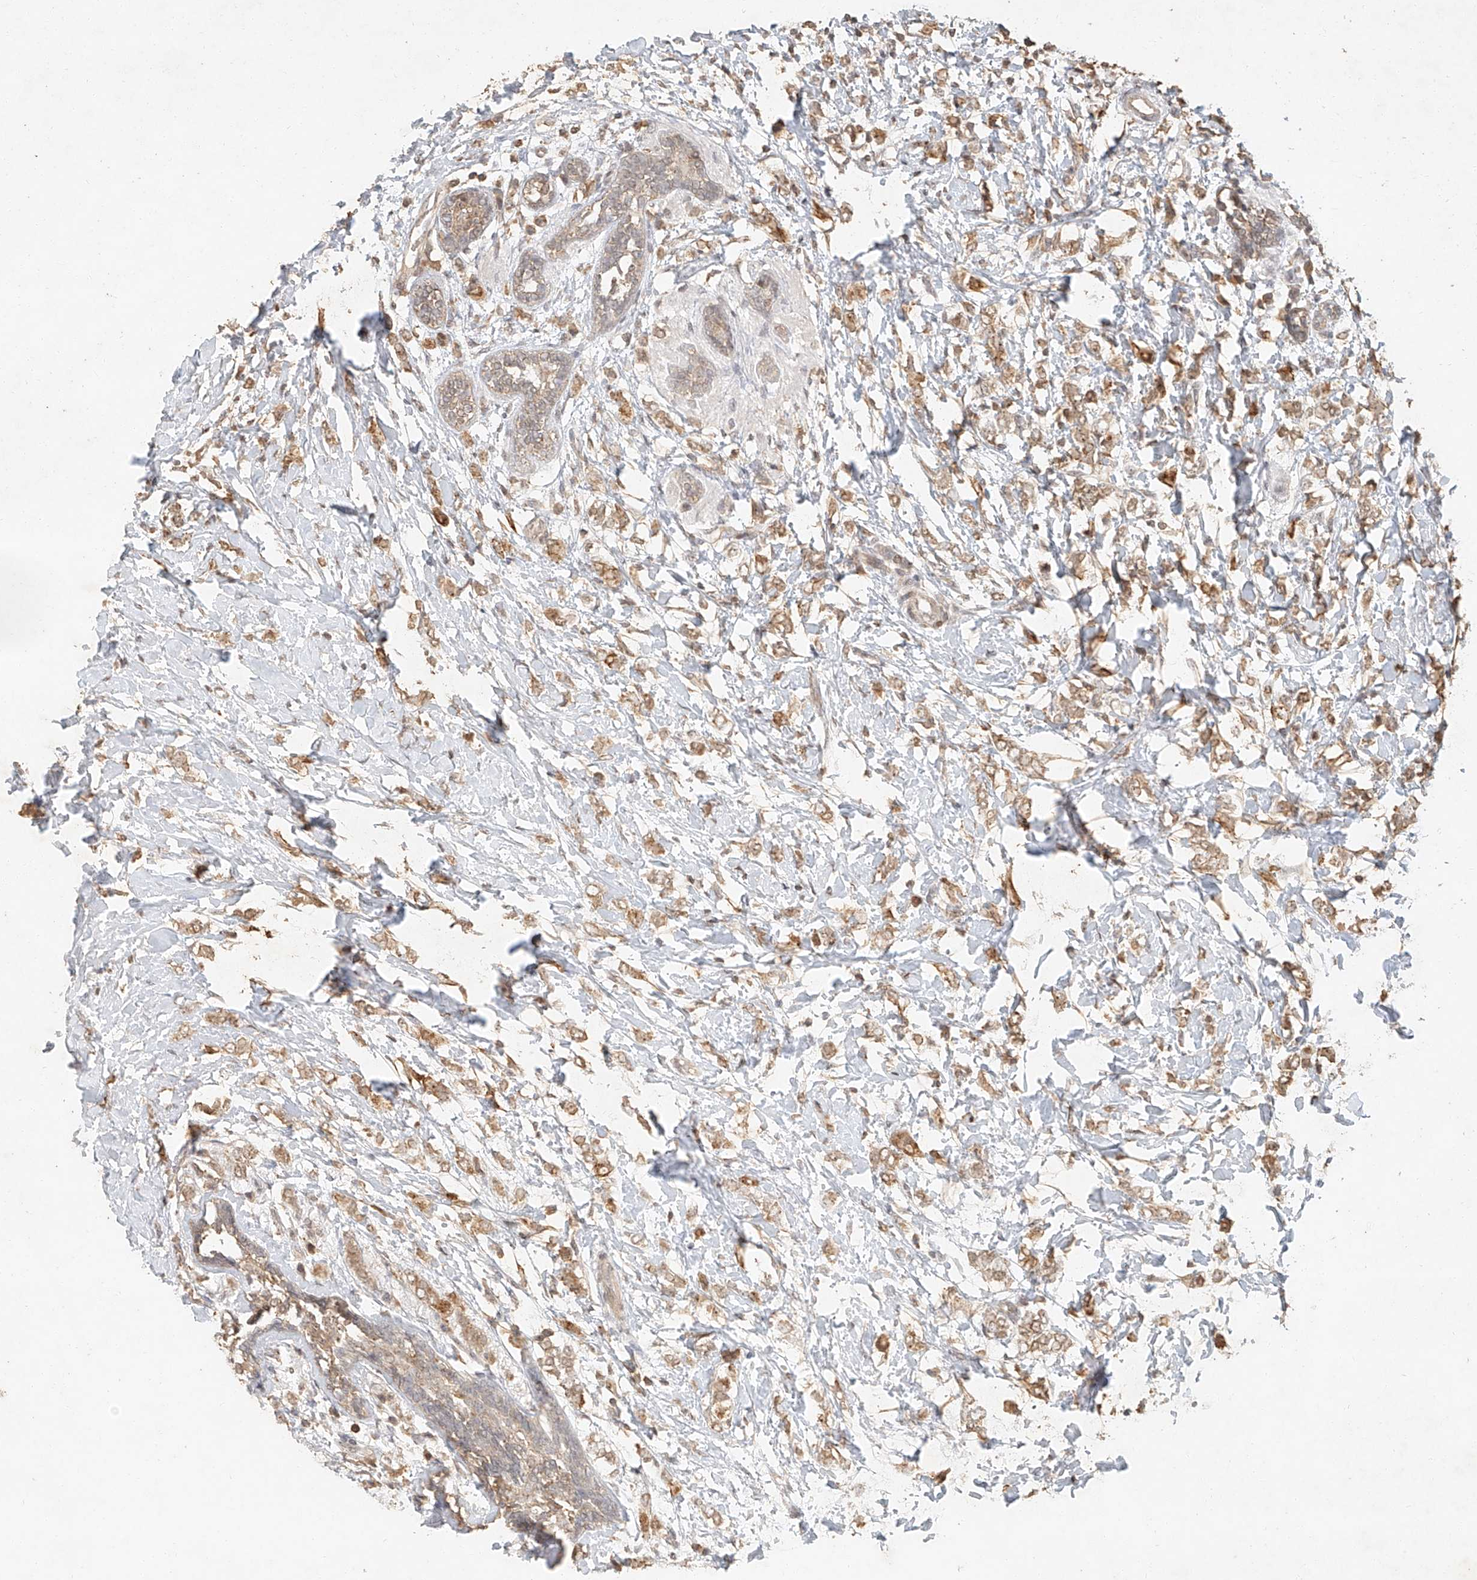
{"staining": {"intensity": "moderate", "quantity": ">75%", "location": "cytoplasmic/membranous"}, "tissue": "breast cancer", "cell_type": "Tumor cells", "image_type": "cancer", "snomed": [{"axis": "morphology", "description": "Normal tissue, NOS"}, {"axis": "morphology", "description": "Lobular carcinoma"}, {"axis": "topography", "description": "Breast"}], "caption": "Human breast cancer (lobular carcinoma) stained for a protein (brown) shows moderate cytoplasmic/membranous positive expression in approximately >75% of tumor cells.", "gene": "CXorf58", "patient": {"sex": "female", "age": 47}}